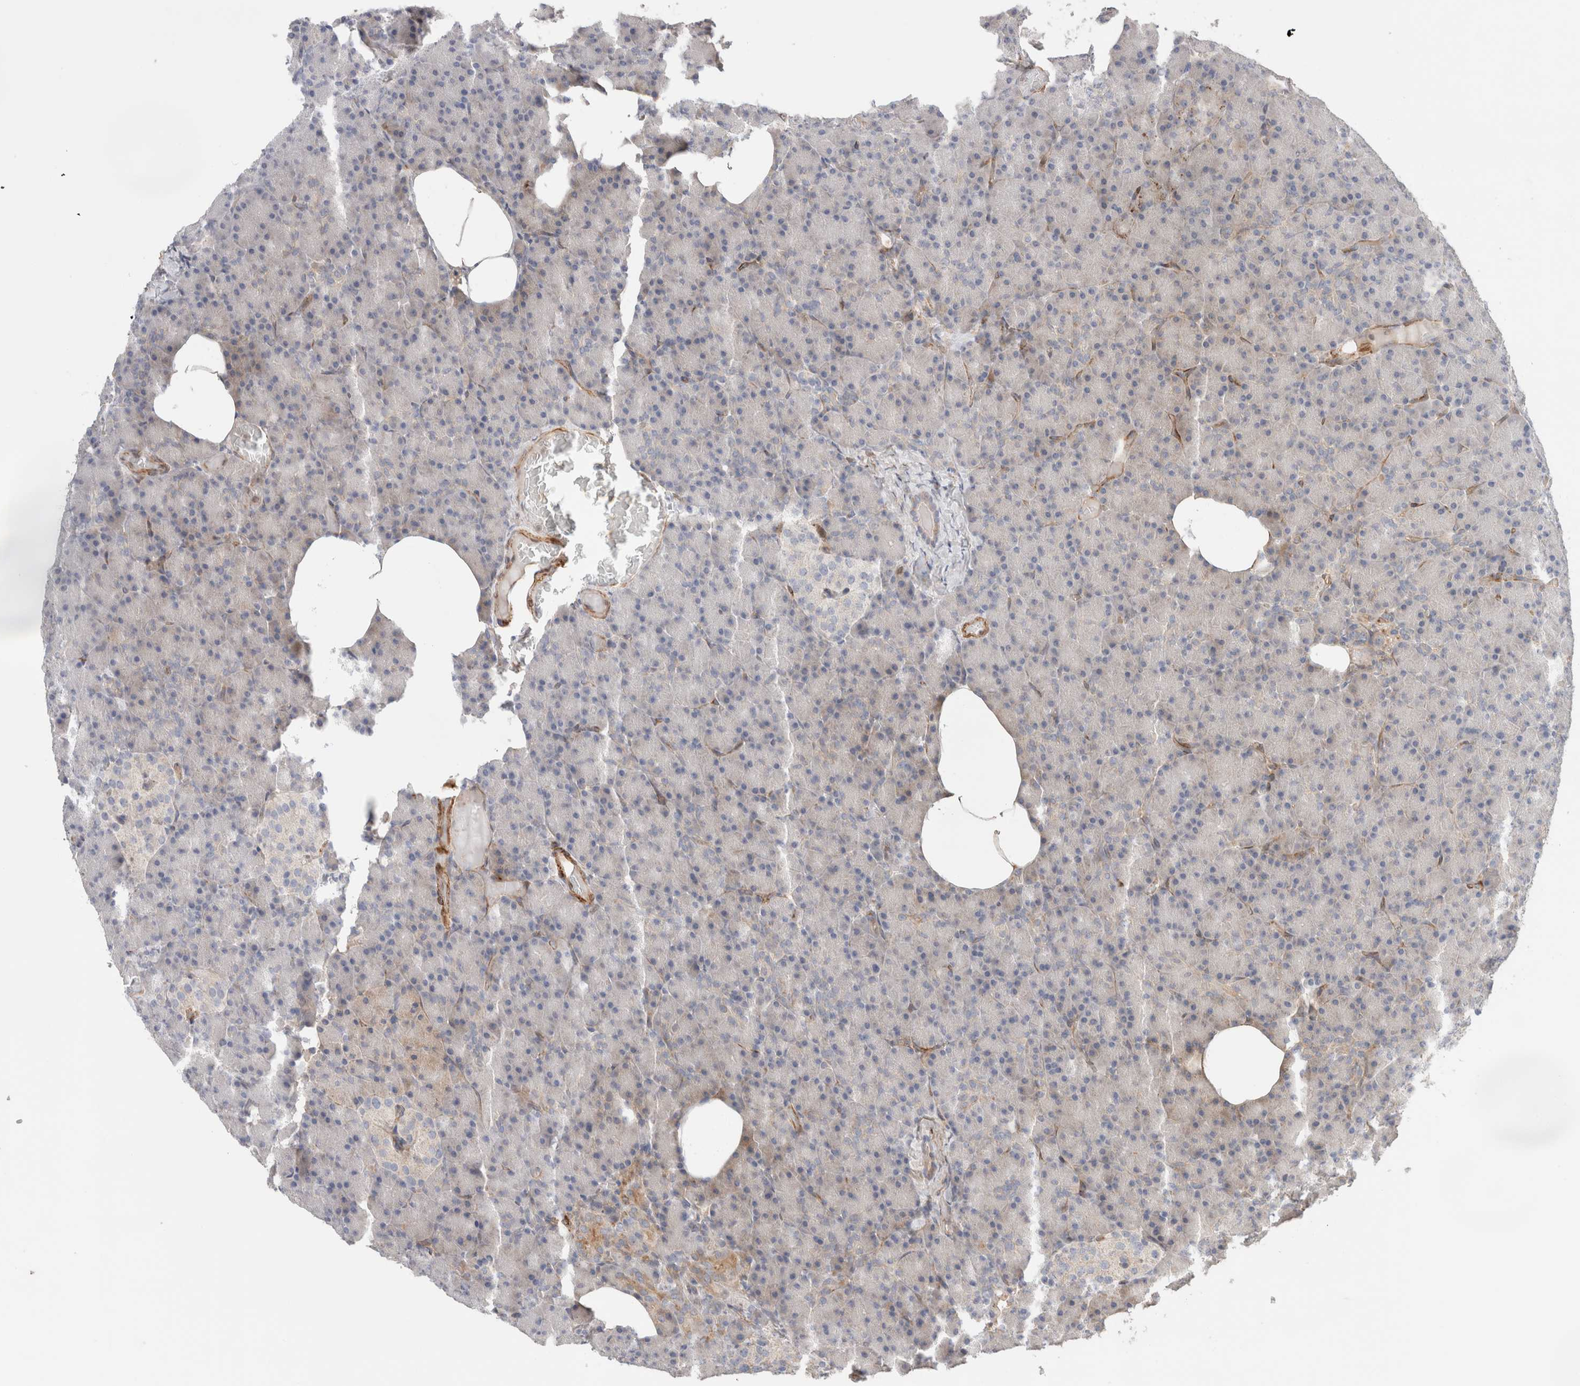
{"staining": {"intensity": "negative", "quantity": "none", "location": "none"}, "tissue": "pancreas", "cell_type": "Exocrine glandular cells", "image_type": "normal", "snomed": [{"axis": "morphology", "description": "Normal tissue, NOS"}, {"axis": "topography", "description": "Pancreas"}], "caption": "This micrograph is of benign pancreas stained with immunohistochemistry to label a protein in brown with the nuclei are counter-stained blue. There is no positivity in exocrine glandular cells.", "gene": "RAB32", "patient": {"sex": "female", "age": 43}}